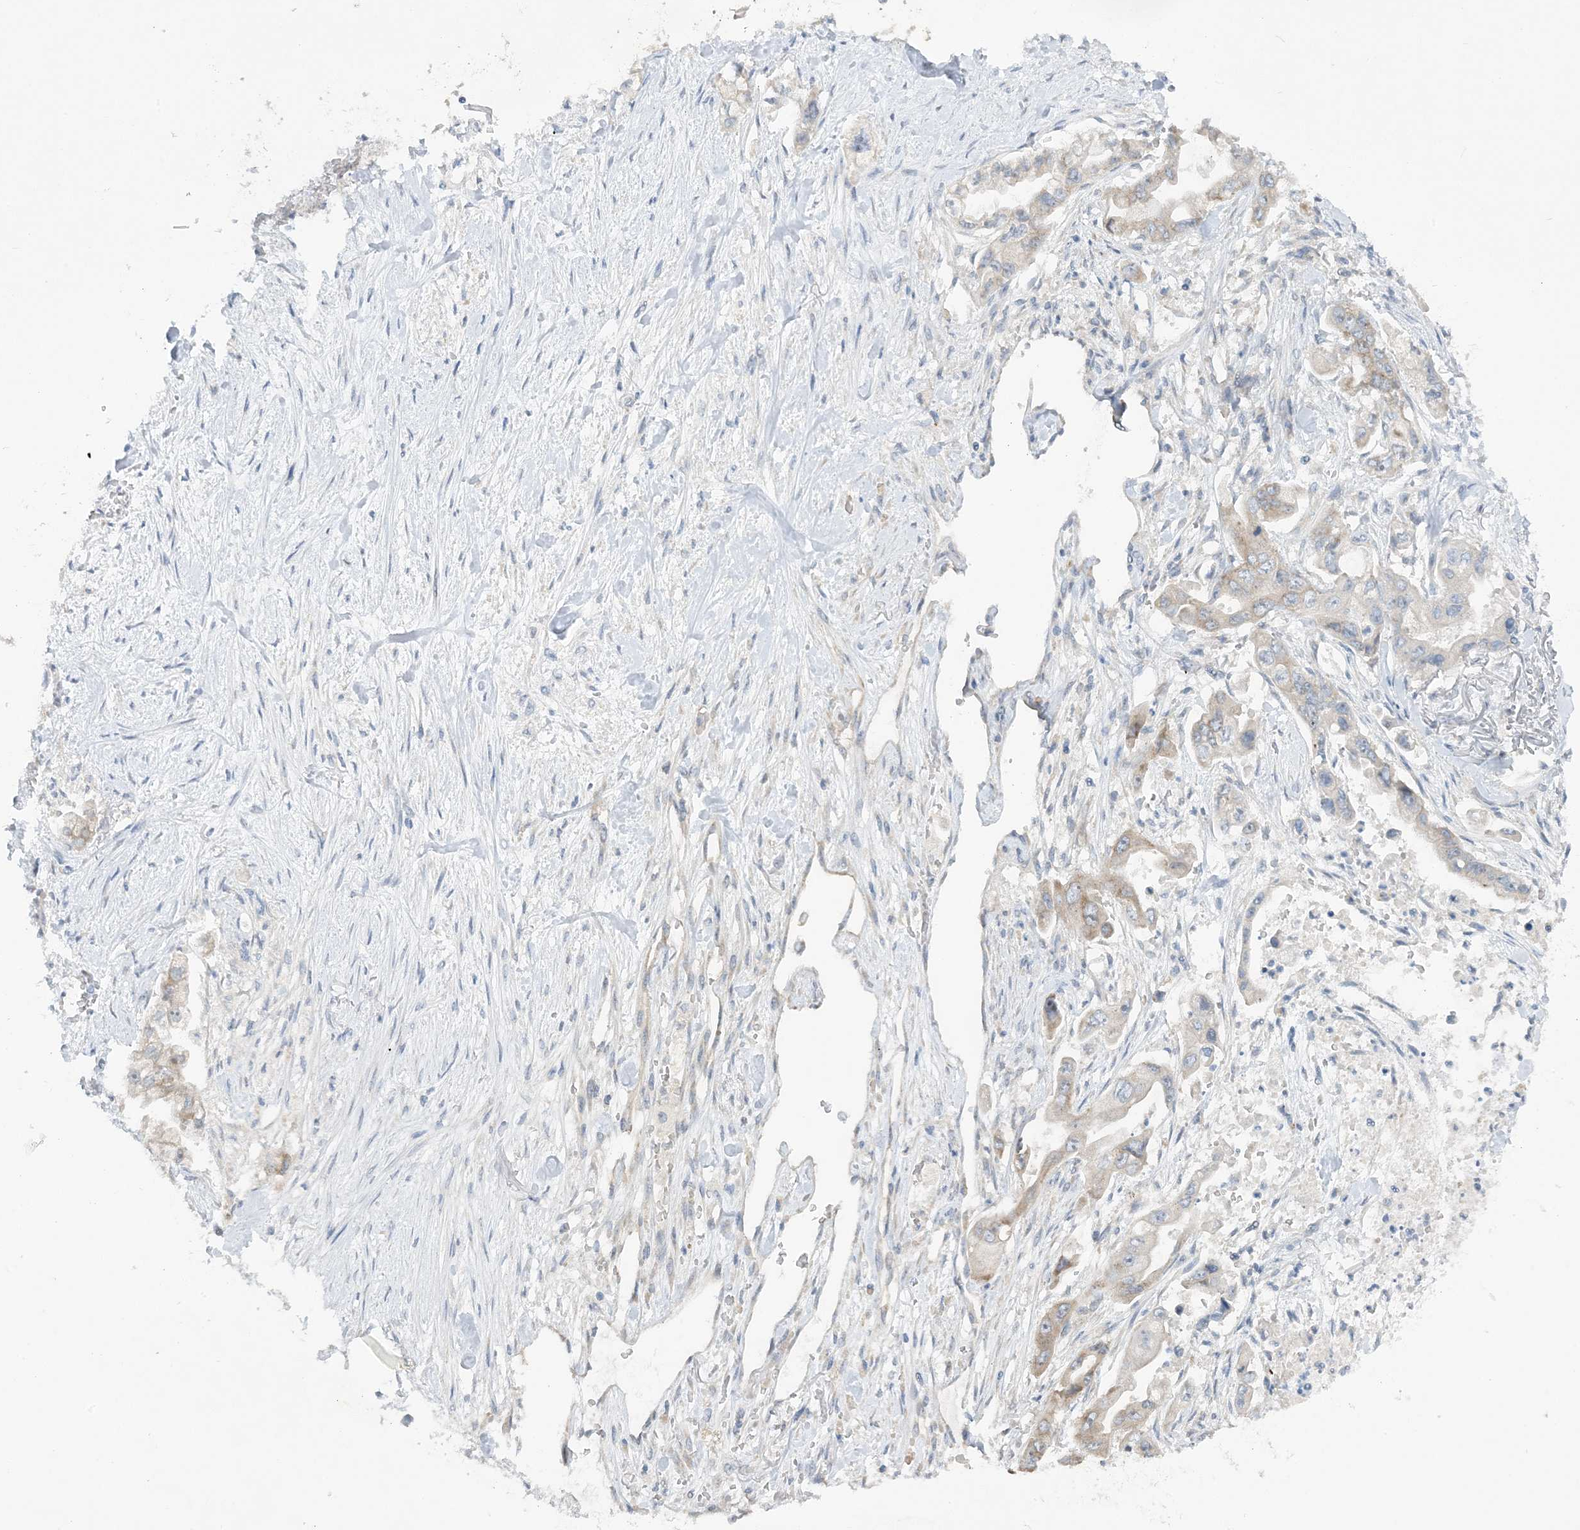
{"staining": {"intensity": "weak", "quantity": "25%-75%", "location": "cytoplasmic/membranous"}, "tissue": "stomach cancer", "cell_type": "Tumor cells", "image_type": "cancer", "snomed": [{"axis": "morphology", "description": "Adenocarcinoma, NOS"}, {"axis": "topography", "description": "Stomach"}], "caption": "A low amount of weak cytoplasmic/membranous staining is identified in about 25%-75% of tumor cells in stomach adenocarcinoma tissue.", "gene": "SCN3A", "patient": {"sex": "male", "age": 62}}